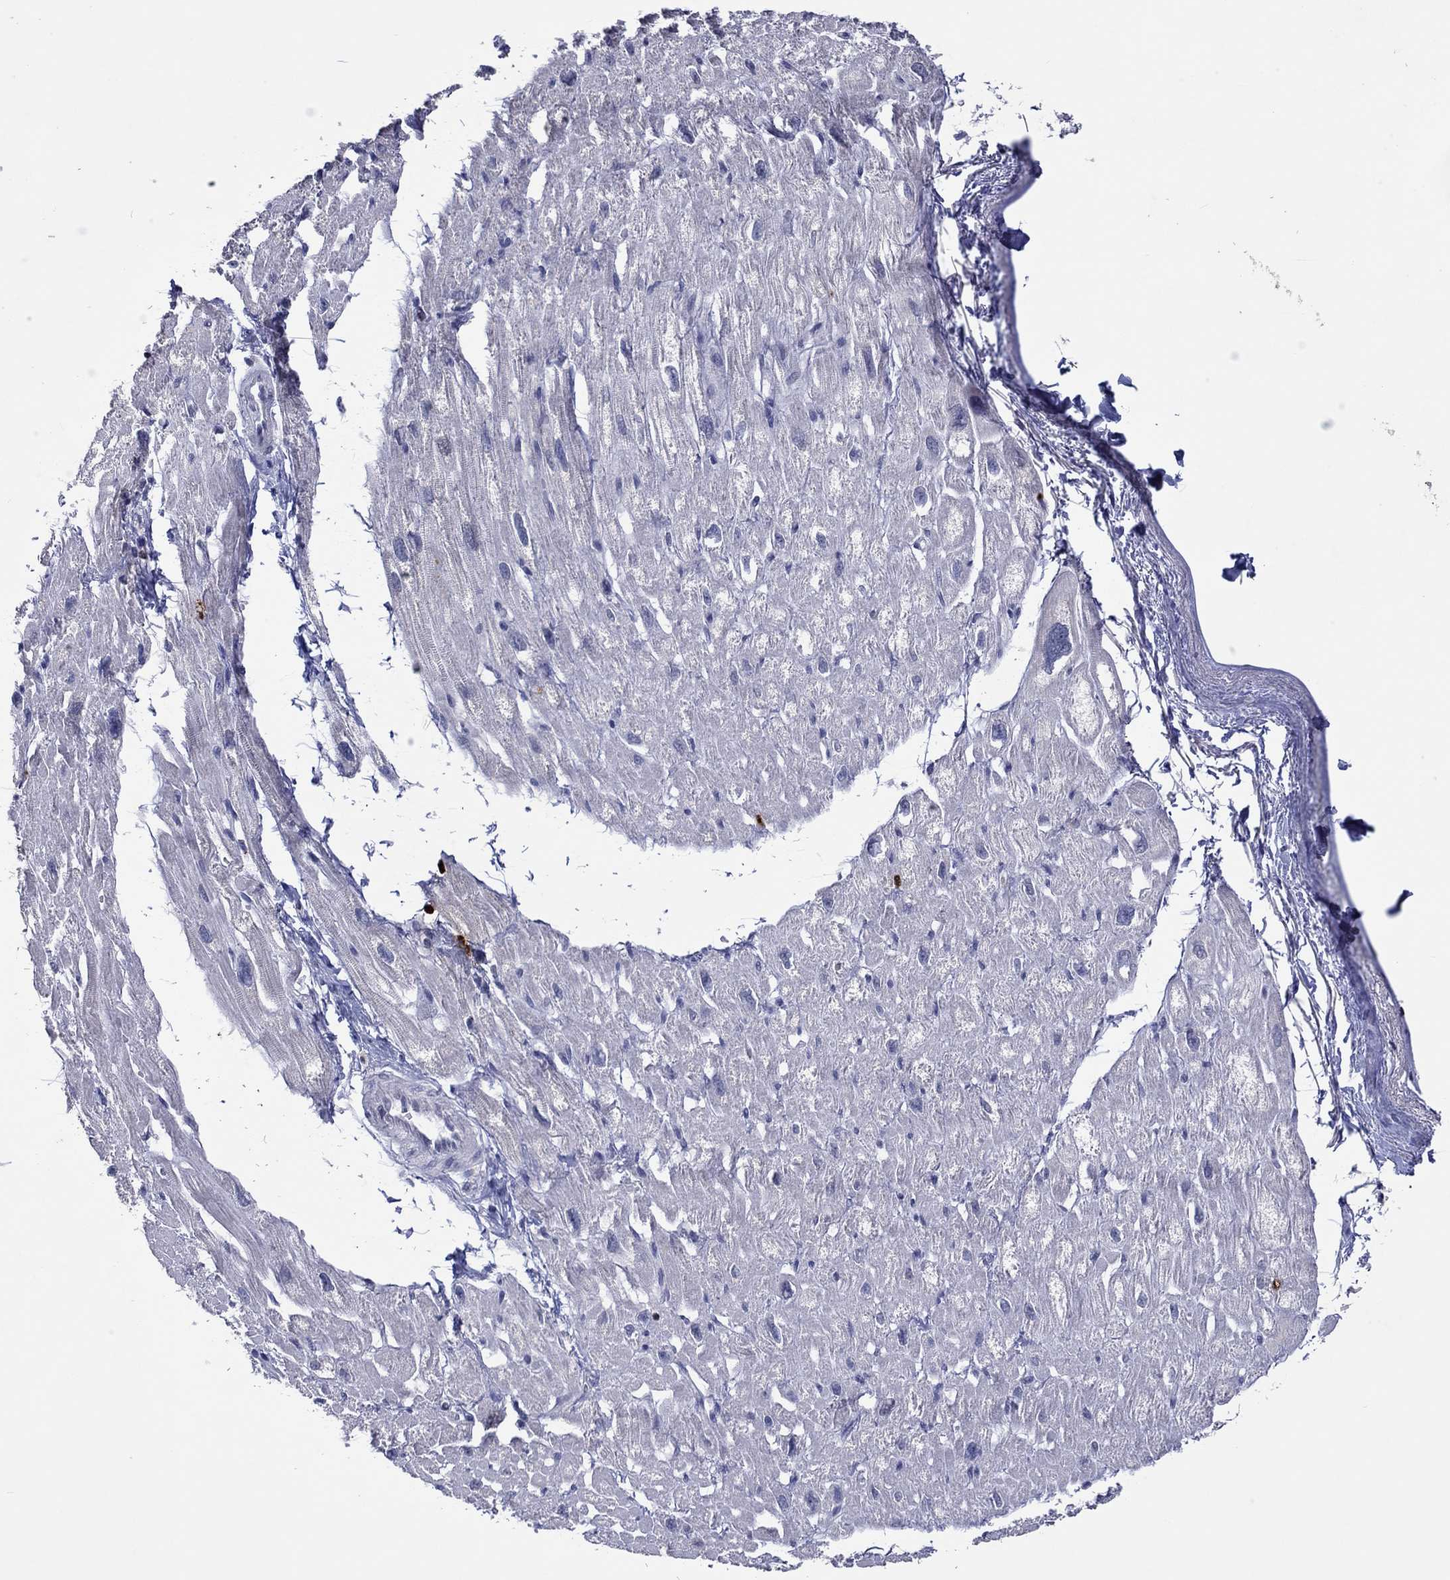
{"staining": {"intensity": "negative", "quantity": "none", "location": "none"}, "tissue": "heart muscle", "cell_type": "Cardiomyocytes", "image_type": "normal", "snomed": [{"axis": "morphology", "description": "Normal tissue, NOS"}, {"axis": "topography", "description": "Heart"}], "caption": "Human heart muscle stained for a protein using immunohistochemistry (IHC) displays no expression in cardiomyocytes.", "gene": "CCL5", "patient": {"sex": "male", "age": 66}}